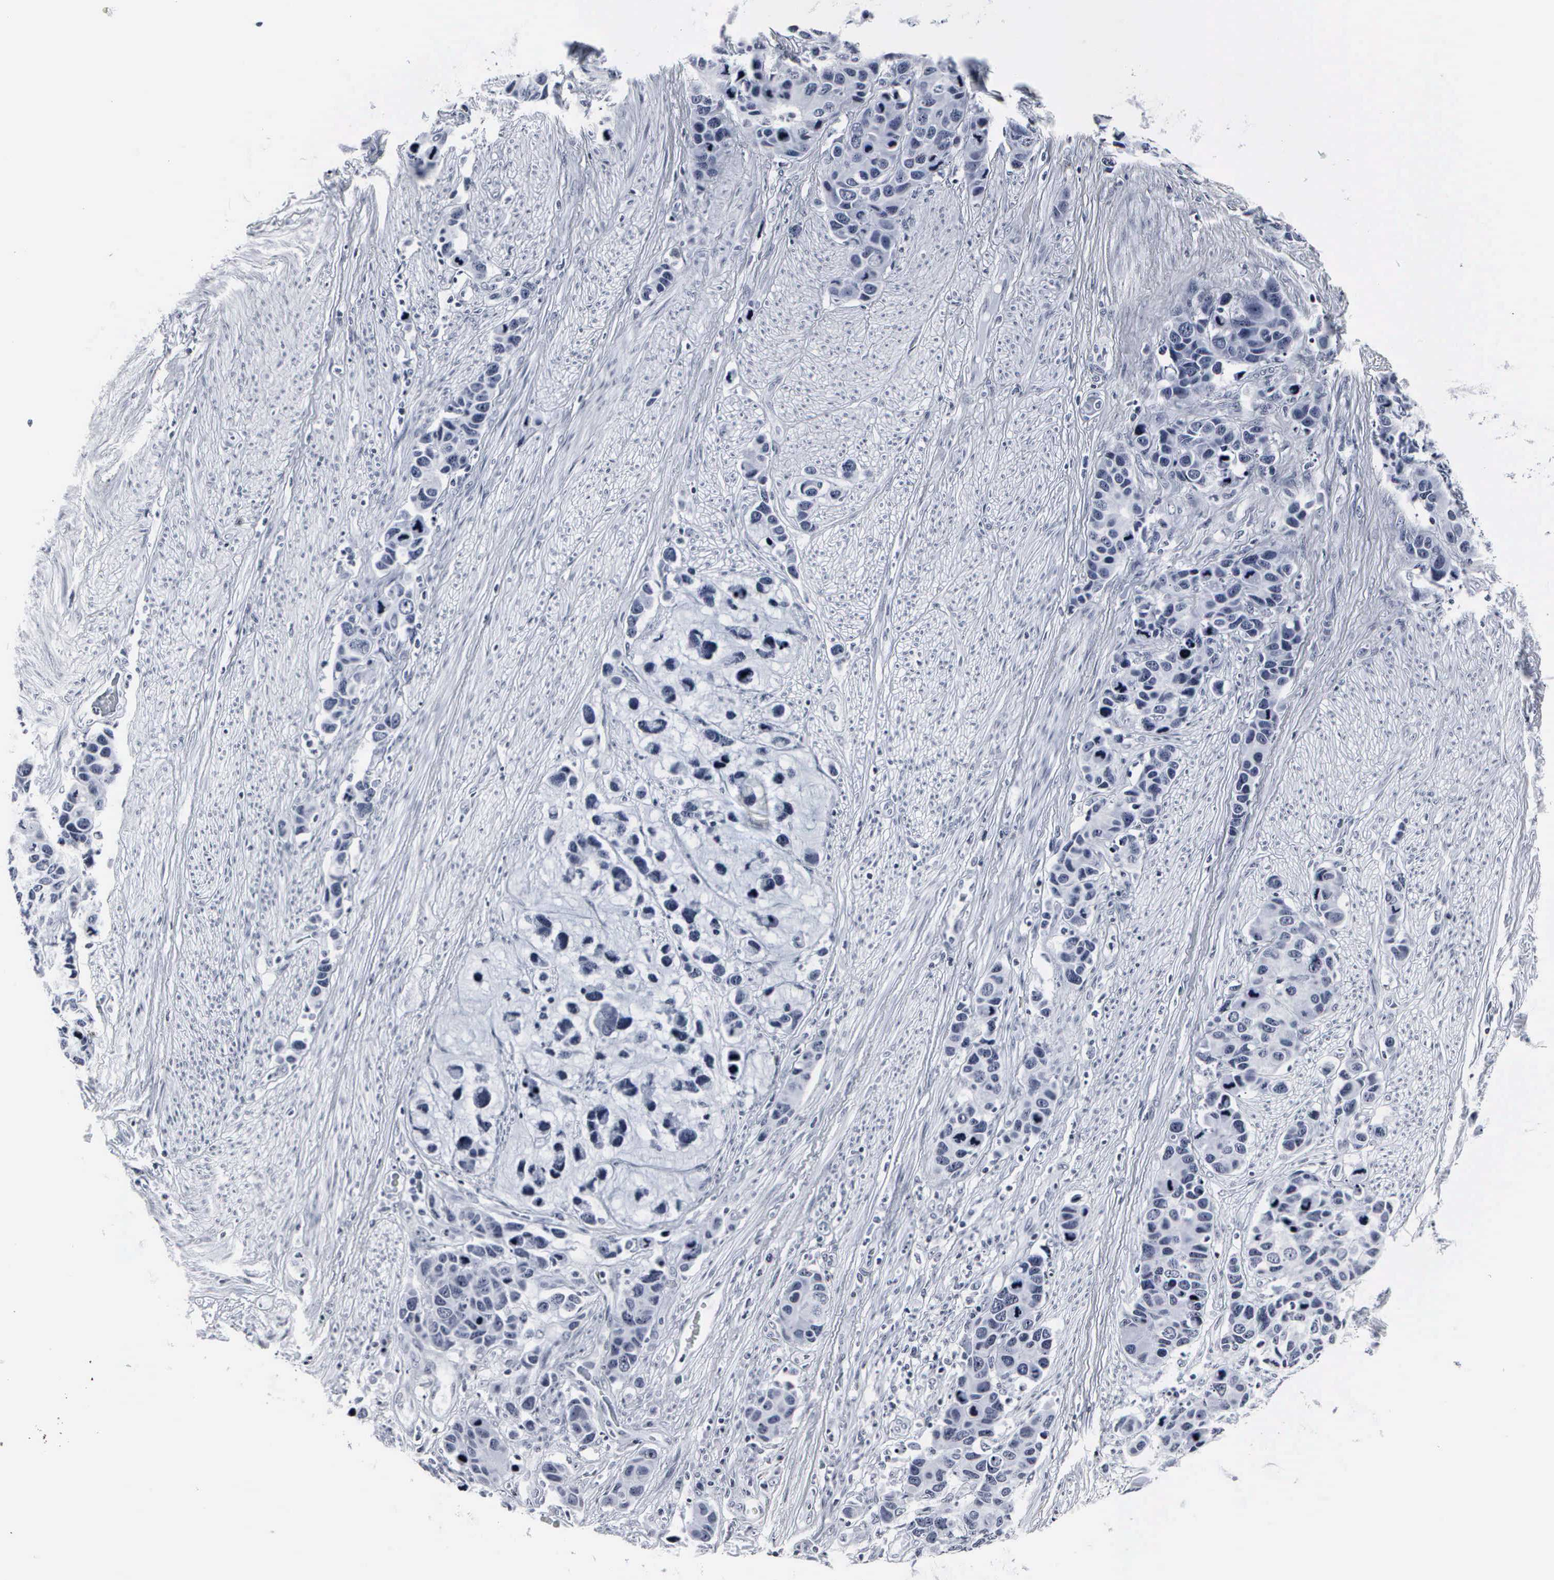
{"staining": {"intensity": "negative", "quantity": "none", "location": "none"}, "tissue": "stomach cancer", "cell_type": "Tumor cells", "image_type": "cancer", "snomed": [{"axis": "morphology", "description": "Adenocarcinoma, NOS"}, {"axis": "topography", "description": "Stomach, upper"}], "caption": "A high-resolution image shows IHC staining of stomach cancer (adenocarcinoma), which exhibits no significant staining in tumor cells.", "gene": "DGCR2", "patient": {"sex": "male", "age": 71}}